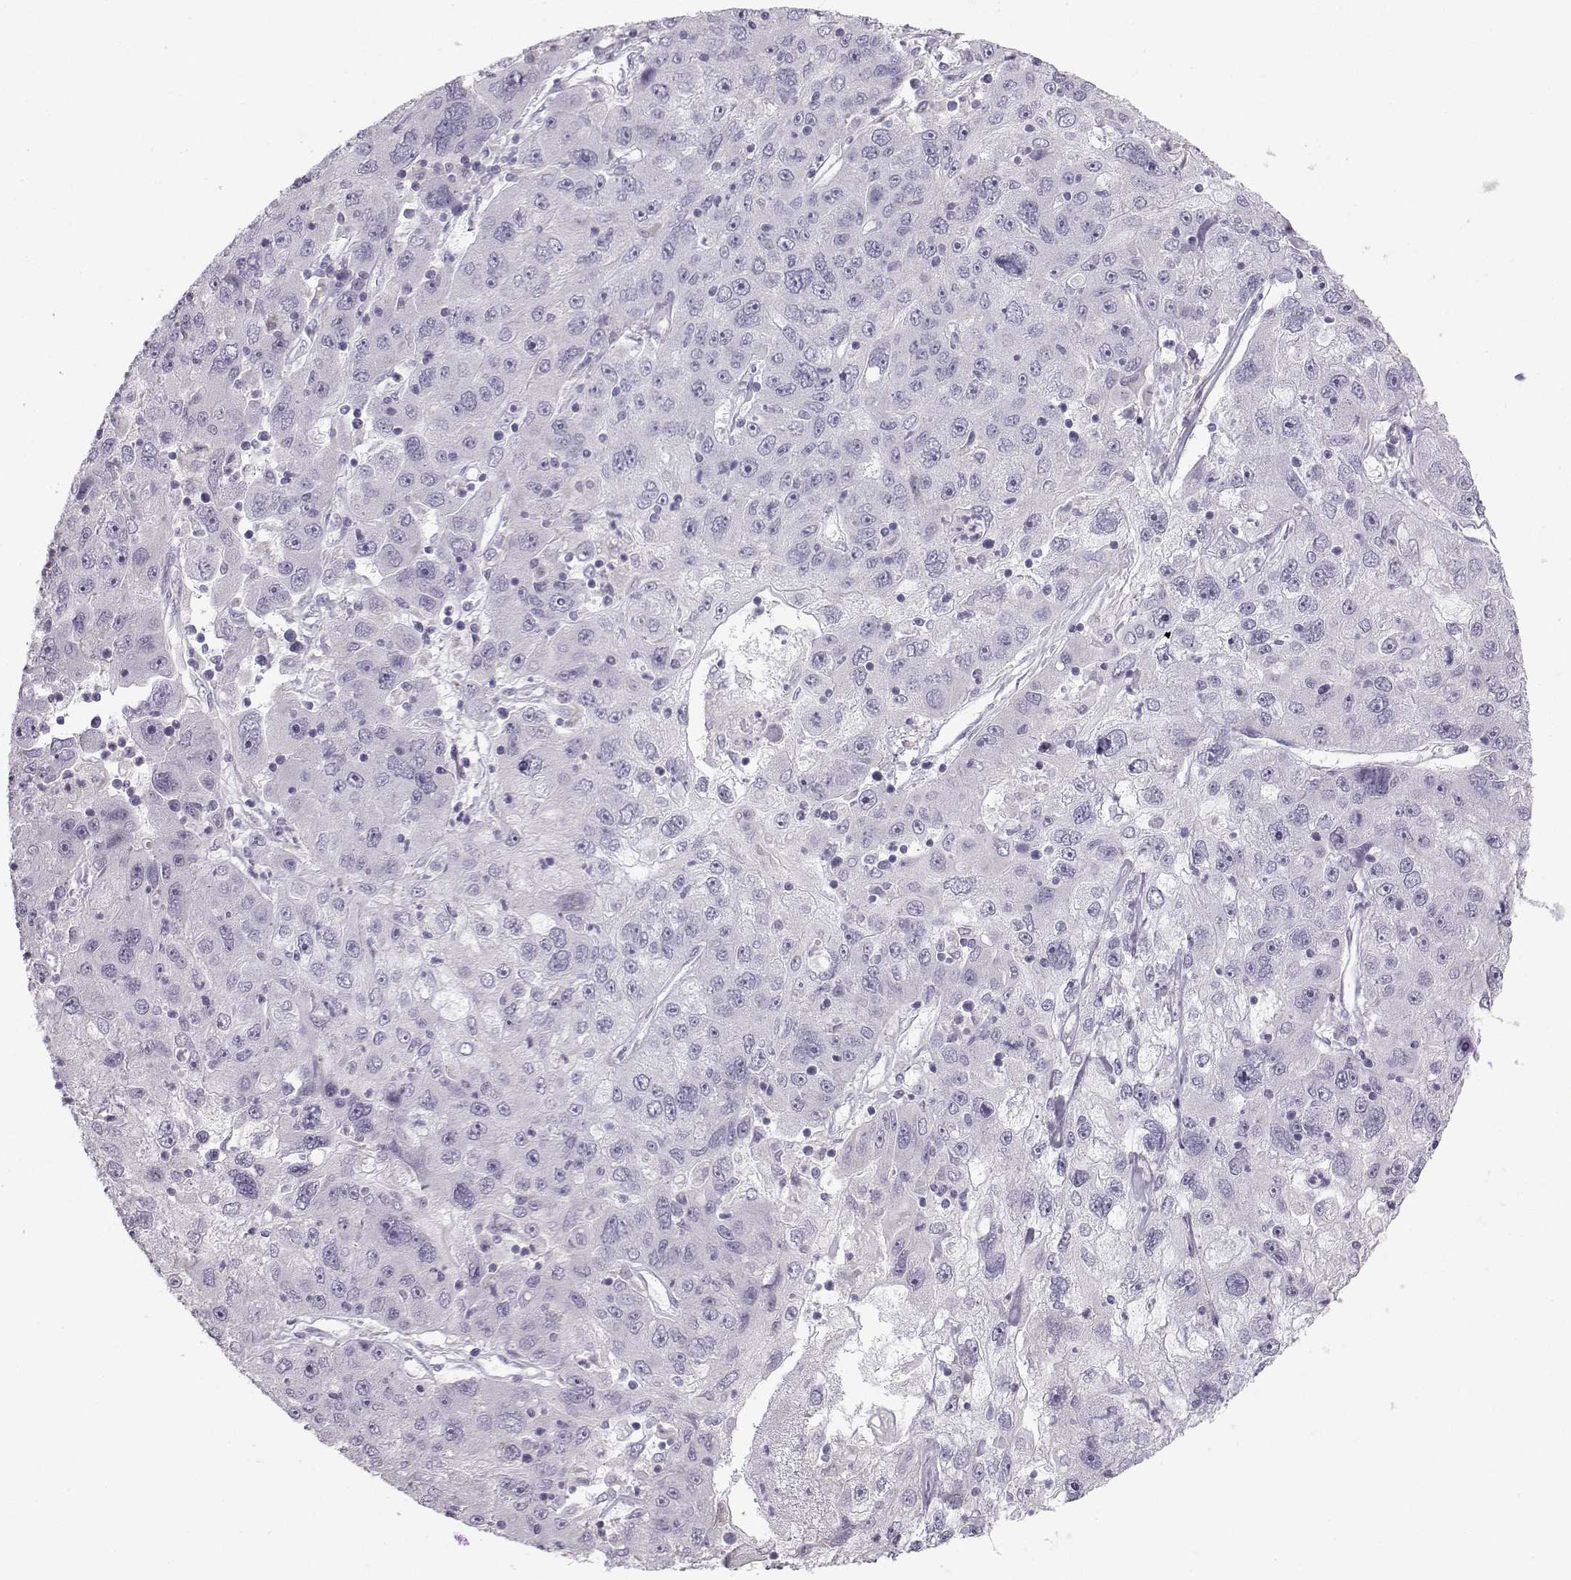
{"staining": {"intensity": "negative", "quantity": "none", "location": "none"}, "tissue": "stomach cancer", "cell_type": "Tumor cells", "image_type": "cancer", "snomed": [{"axis": "morphology", "description": "Adenocarcinoma, NOS"}, {"axis": "topography", "description": "Stomach"}], "caption": "Stomach cancer stained for a protein using immunohistochemistry displays no expression tumor cells.", "gene": "CASR", "patient": {"sex": "male", "age": 56}}